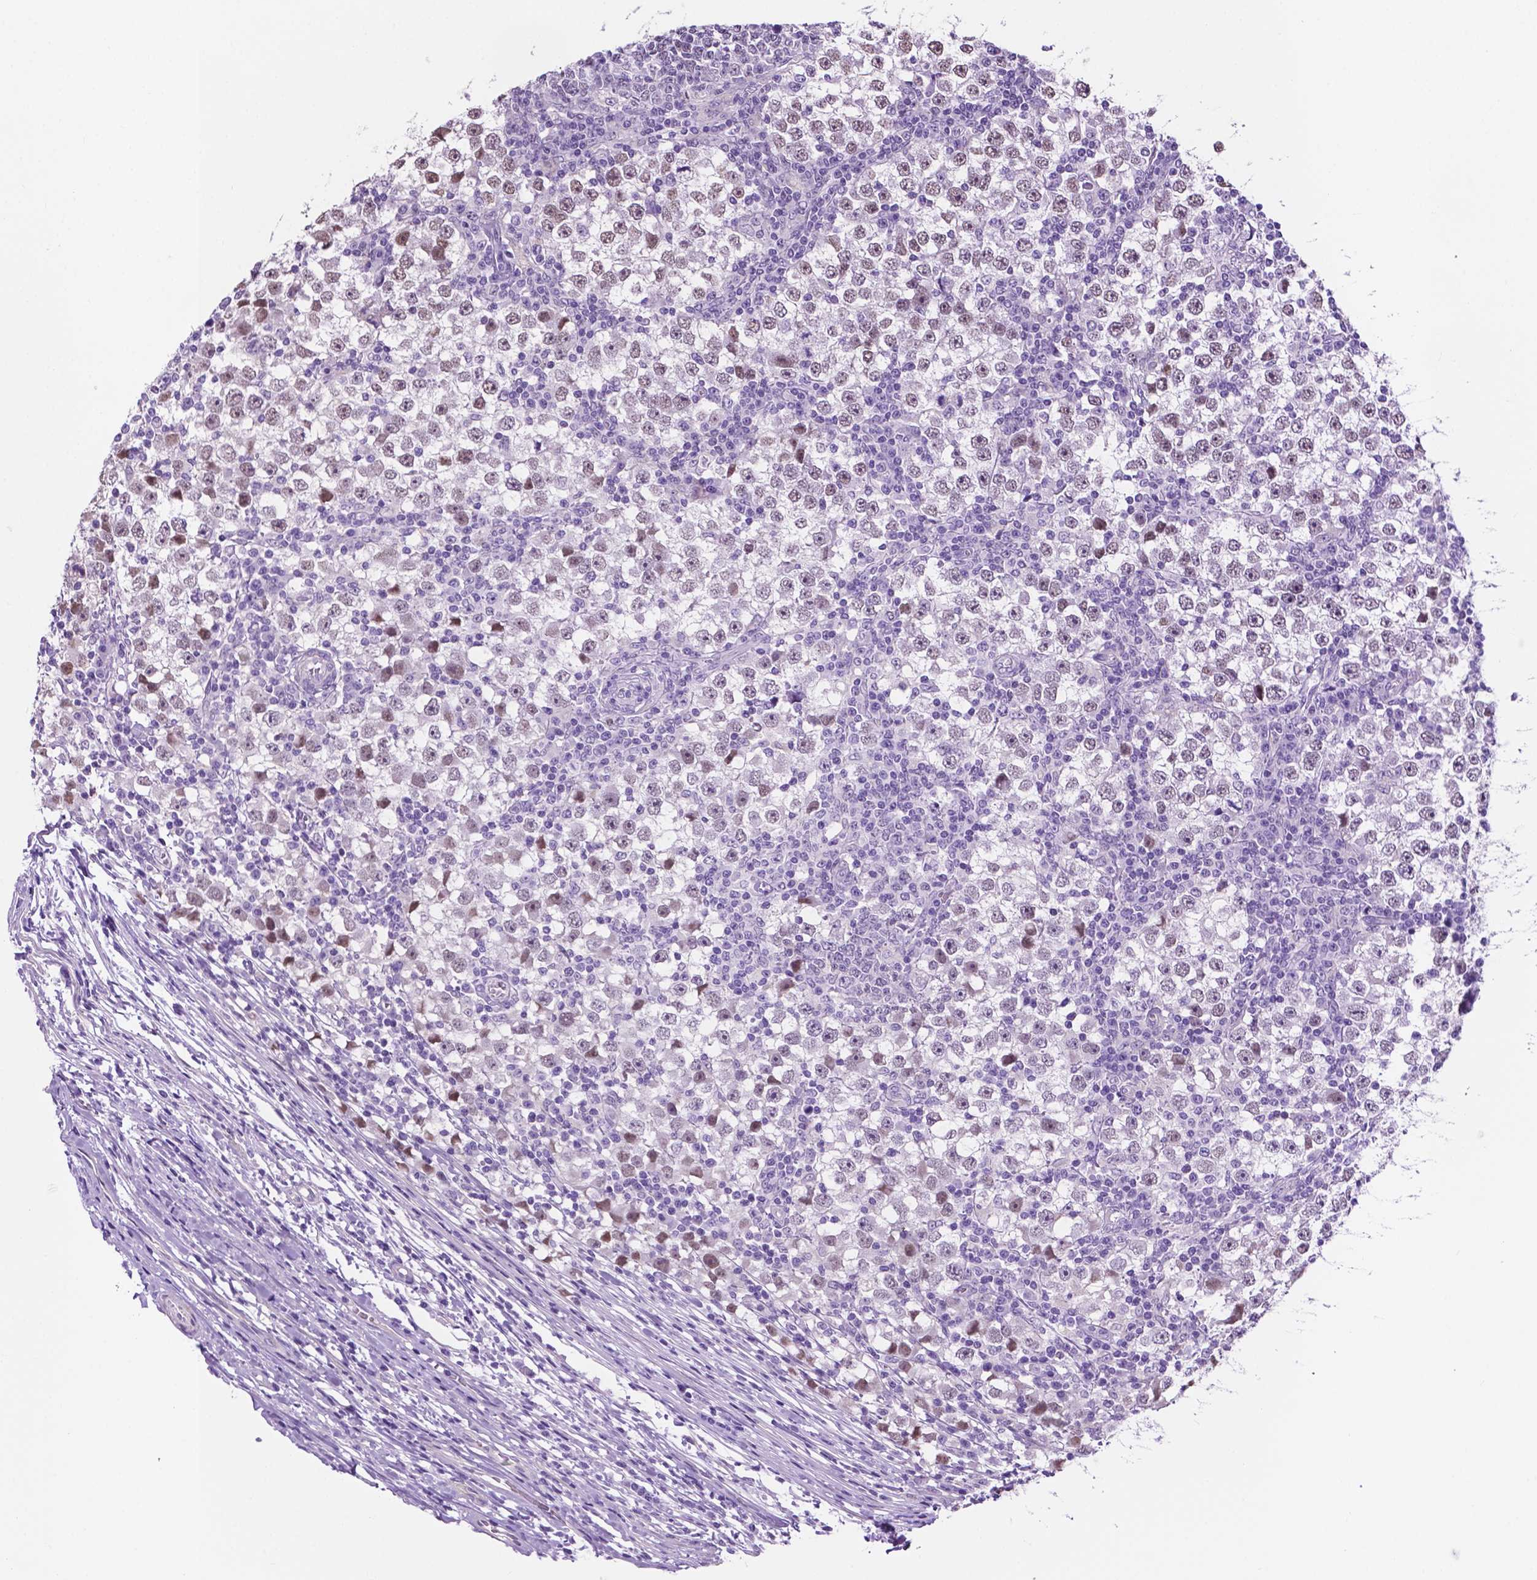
{"staining": {"intensity": "negative", "quantity": "none", "location": "none"}, "tissue": "testis cancer", "cell_type": "Tumor cells", "image_type": "cancer", "snomed": [{"axis": "morphology", "description": "Seminoma, NOS"}, {"axis": "topography", "description": "Testis"}], "caption": "This is an immunohistochemistry image of human seminoma (testis). There is no expression in tumor cells.", "gene": "ACY3", "patient": {"sex": "male", "age": 65}}